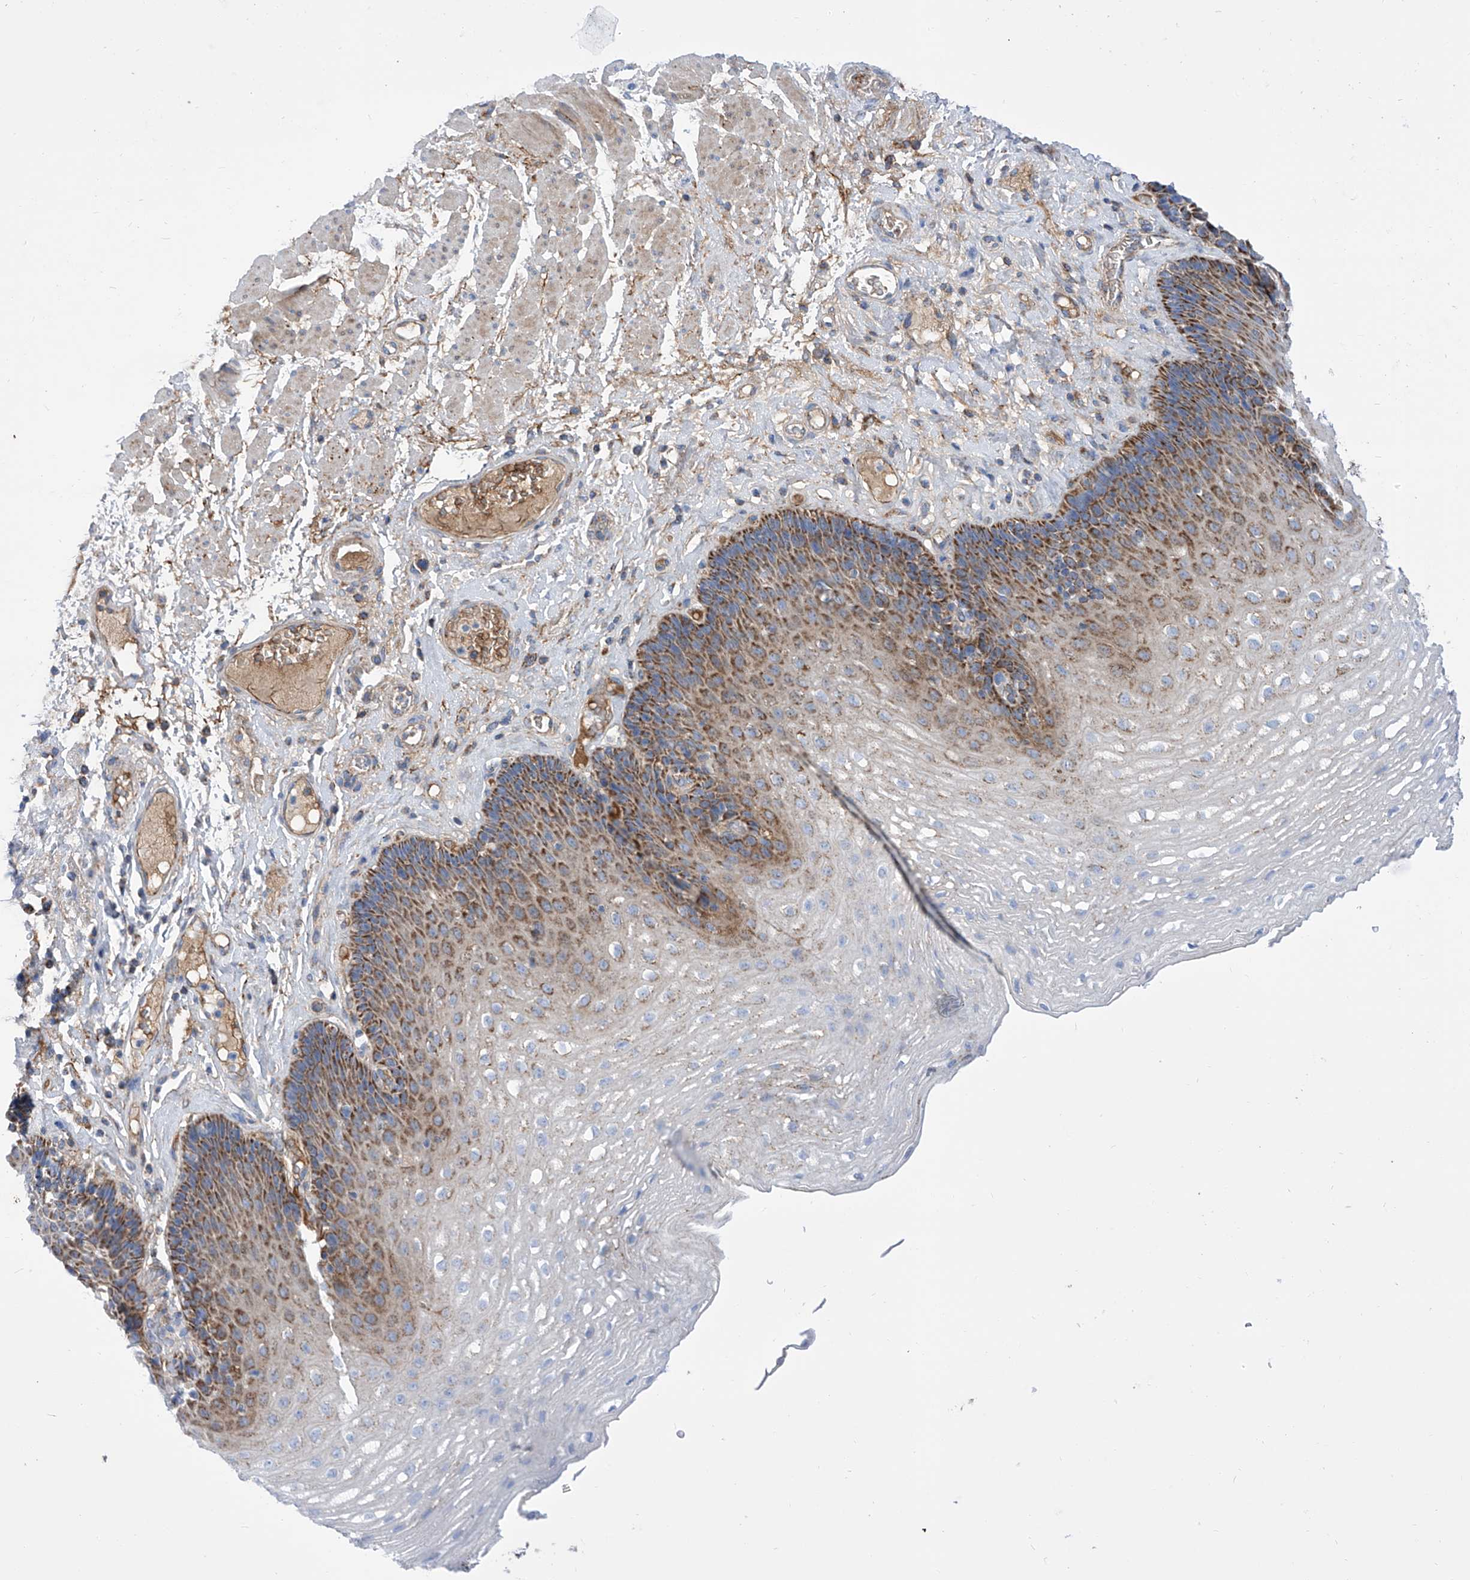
{"staining": {"intensity": "moderate", "quantity": "25%-75%", "location": "cytoplasmic/membranous"}, "tissue": "esophagus", "cell_type": "Squamous epithelial cells", "image_type": "normal", "snomed": [{"axis": "morphology", "description": "Normal tissue, NOS"}, {"axis": "topography", "description": "Esophagus"}], "caption": "Squamous epithelial cells show moderate cytoplasmic/membranous staining in about 25%-75% of cells in normal esophagus. (IHC, brightfield microscopy, high magnification).", "gene": "SRBD1", "patient": {"sex": "female", "age": 66}}